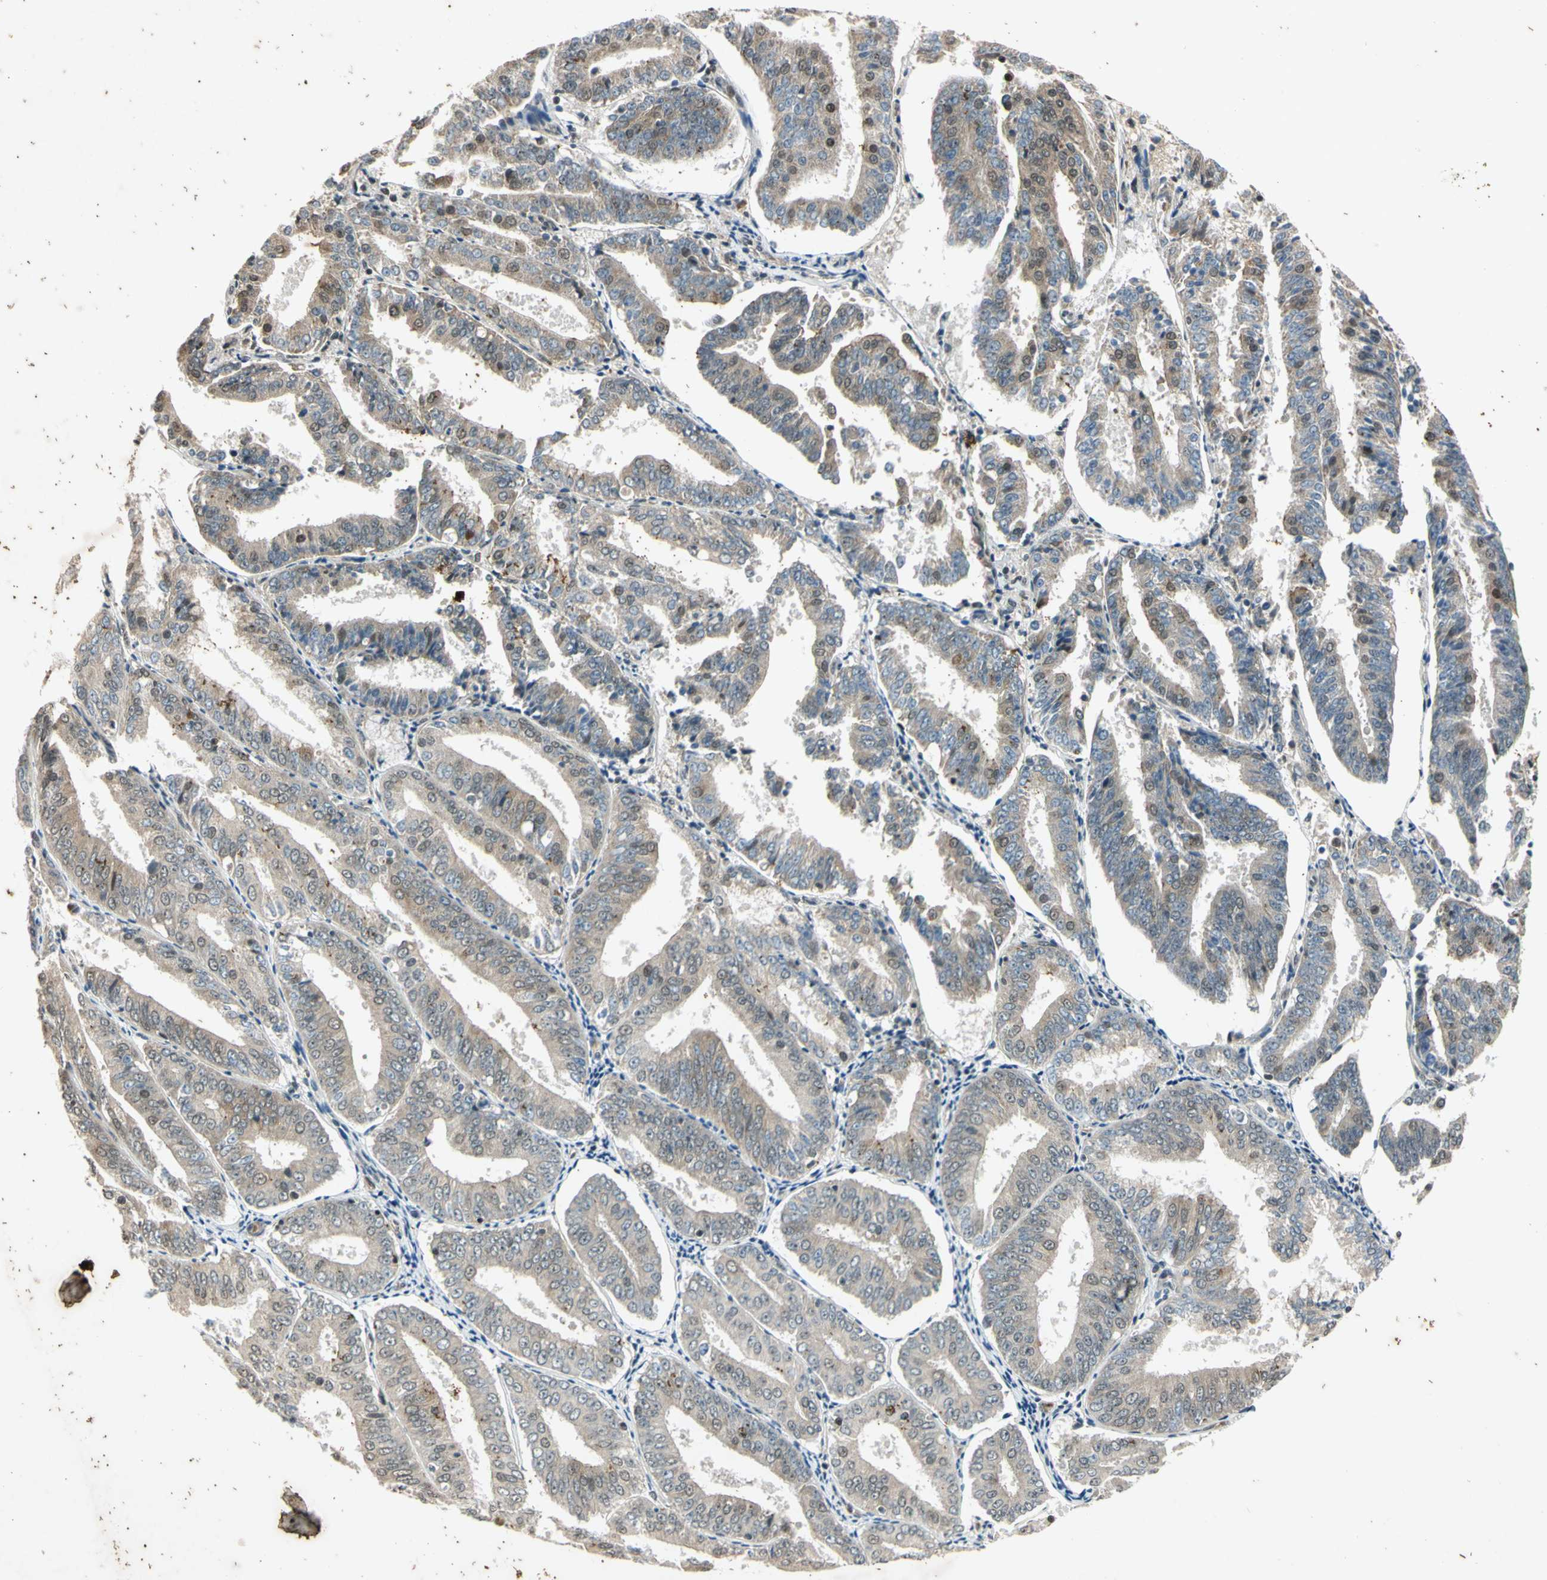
{"staining": {"intensity": "moderate", "quantity": "<25%", "location": "cytoplasmic/membranous"}, "tissue": "endometrial cancer", "cell_type": "Tumor cells", "image_type": "cancer", "snomed": [{"axis": "morphology", "description": "Adenocarcinoma, NOS"}, {"axis": "topography", "description": "Endometrium"}], "caption": "There is low levels of moderate cytoplasmic/membranous positivity in tumor cells of endometrial adenocarcinoma, as demonstrated by immunohistochemical staining (brown color).", "gene": "EFNB2", "patient": {"sex": "female", "age": 63}}